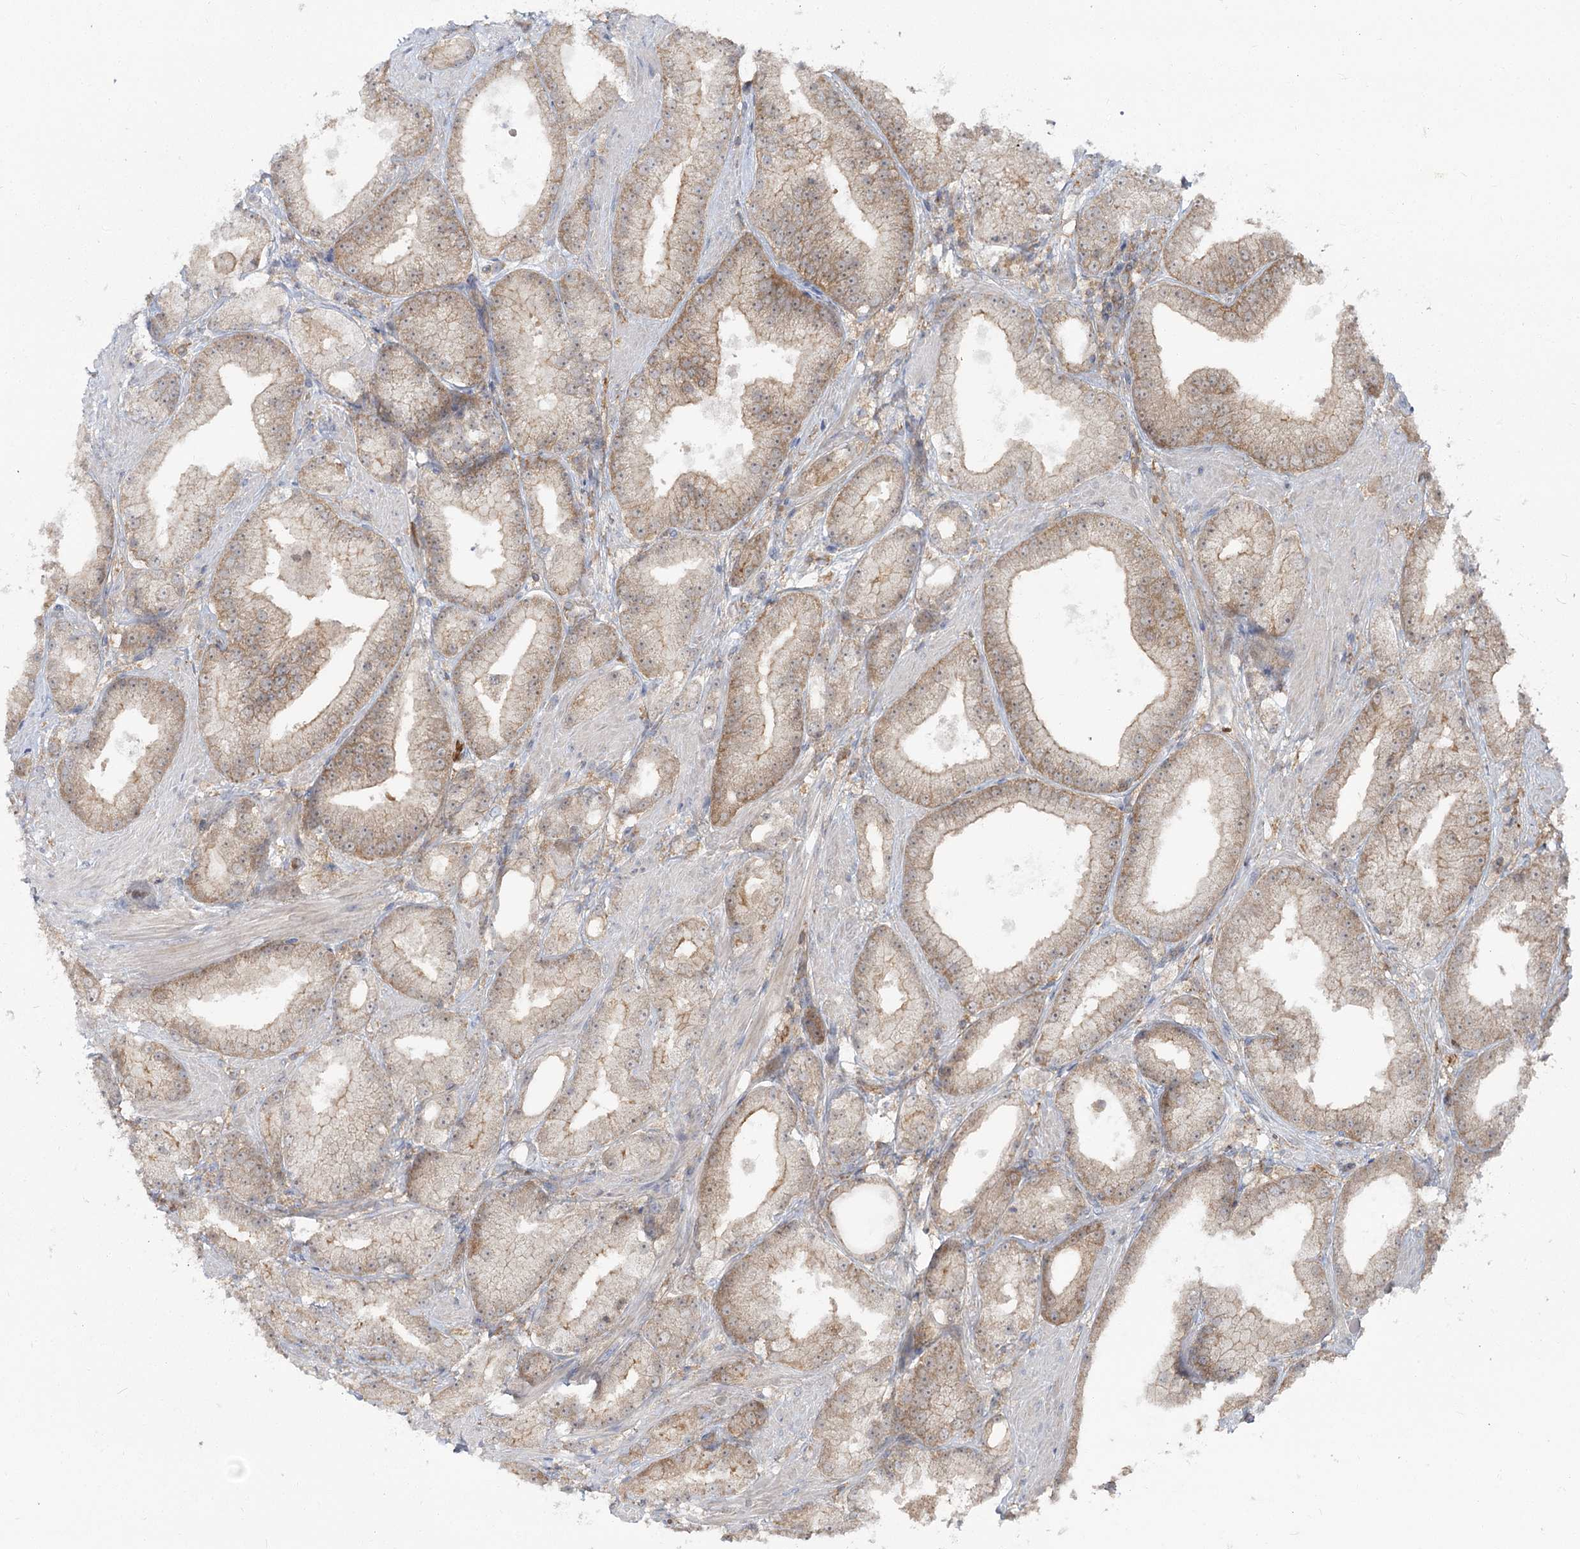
{"staining": {"intensity": "moderate", "quantity": ">75%", "location": "cytoplasmic/membranous"}, "tissue": "prostate cancer", "cell_type": "Tumor cells", "image_type": "cancer", "snomed": [{"axis": "morphology", "description": "Adenocarcinoma, Low grade"}, {"axis": "topography", "description": "Prostate"}], "caption": "Immunohistochemistry (IHC) (DAB) staining of low-grade adenocarcinoma (prostate) displays moderate cytoplasmic/membranous protein staining in approximately >75% of tumor cells.", "gene": "PCBD2", "patient": {"sex": "male", "age": 67}}